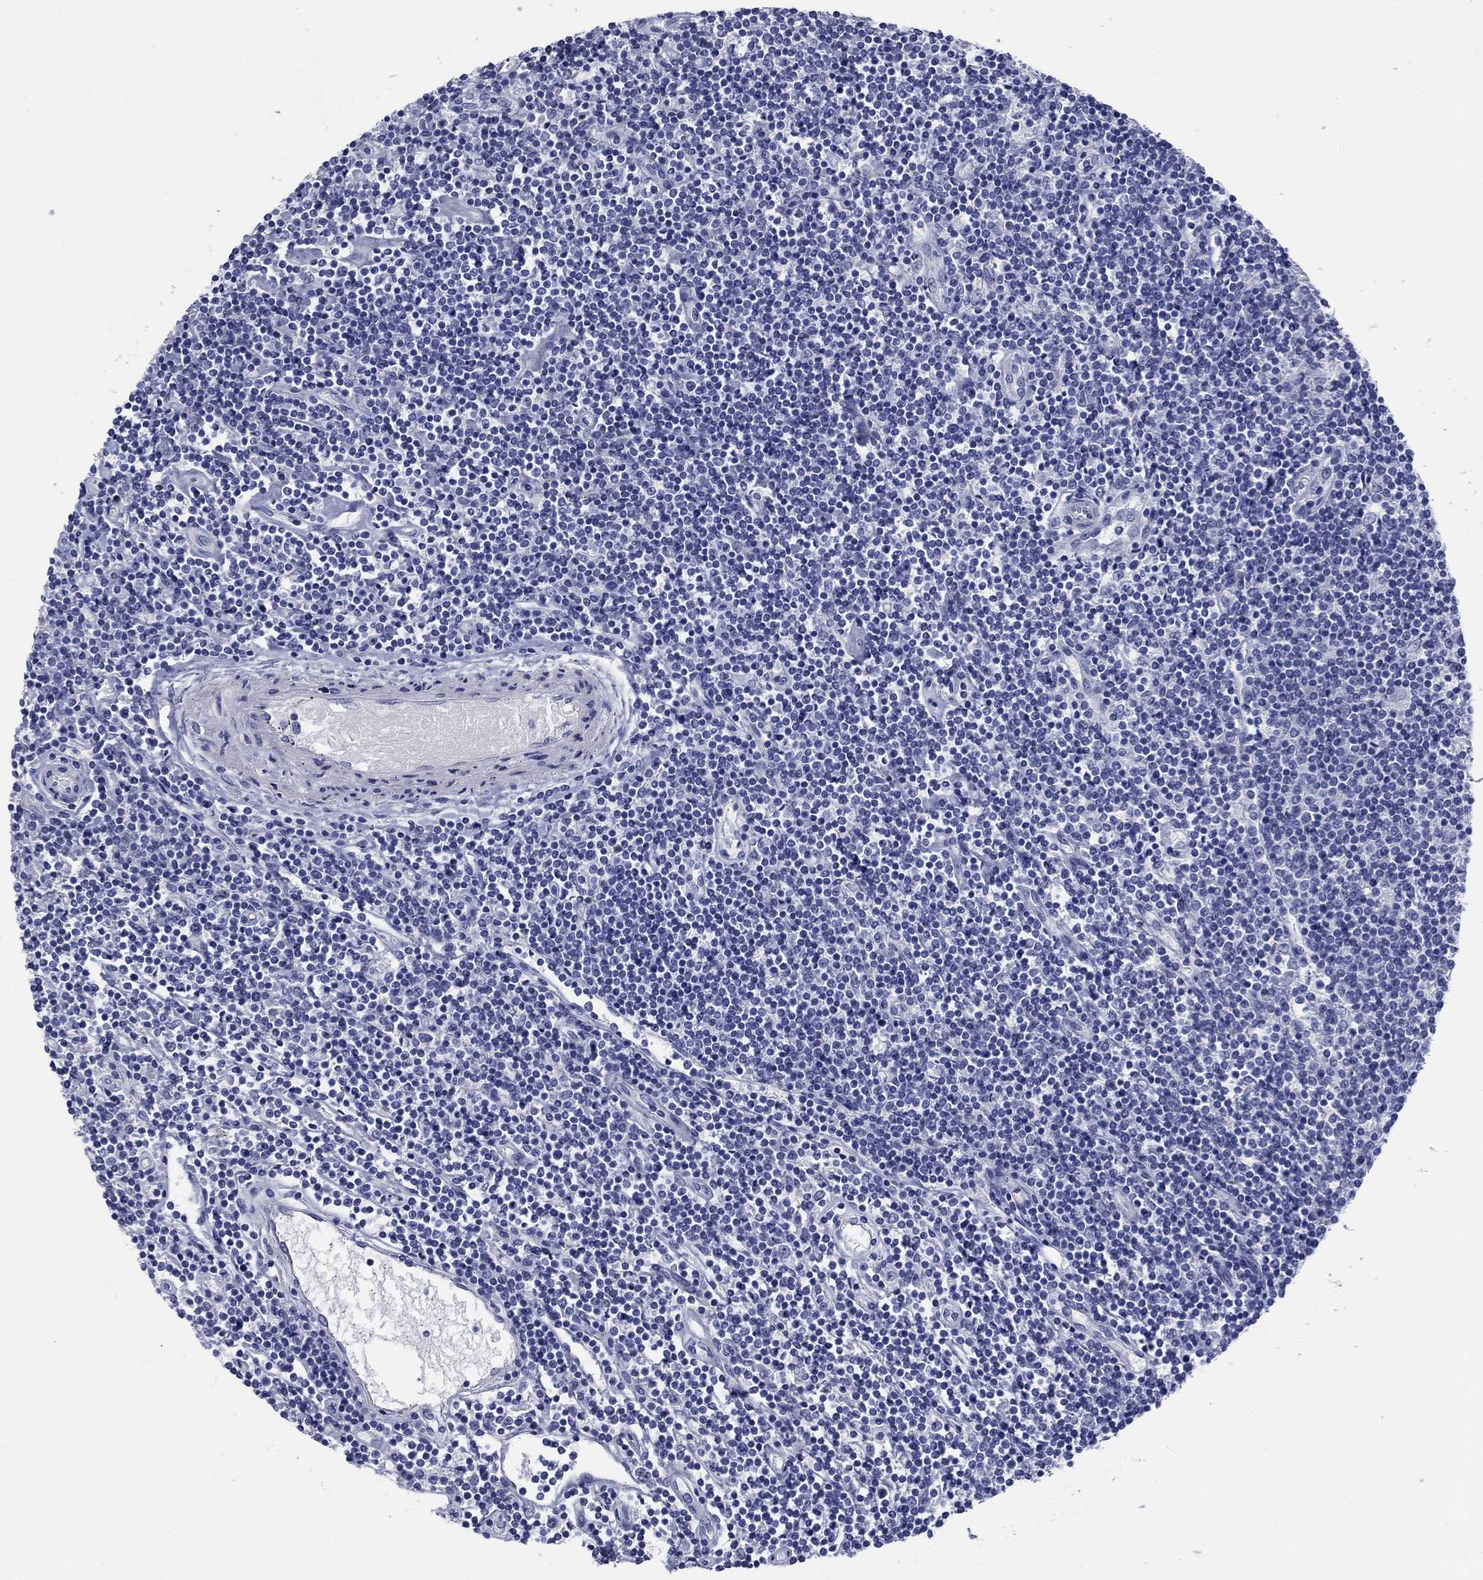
{"staining": {"intensity": "negative", "quantity": "none", "location": "none"}, "tissue": "lymphoma", "cell_type": "Tumor cells", "image_type": "cancer", "snomed": [{"axis": "morphology", "description": "Hodgkin's disease, NOS"}, {"axis": "topography", "description": "Lymph node"}], "caption": "This is an immunohistochemistry (IHC) image of Hodgkin's disease. There is no expression in tumor cells.", "gene": "PRKCG", "patient": {"sex": "male", "age": 40}}